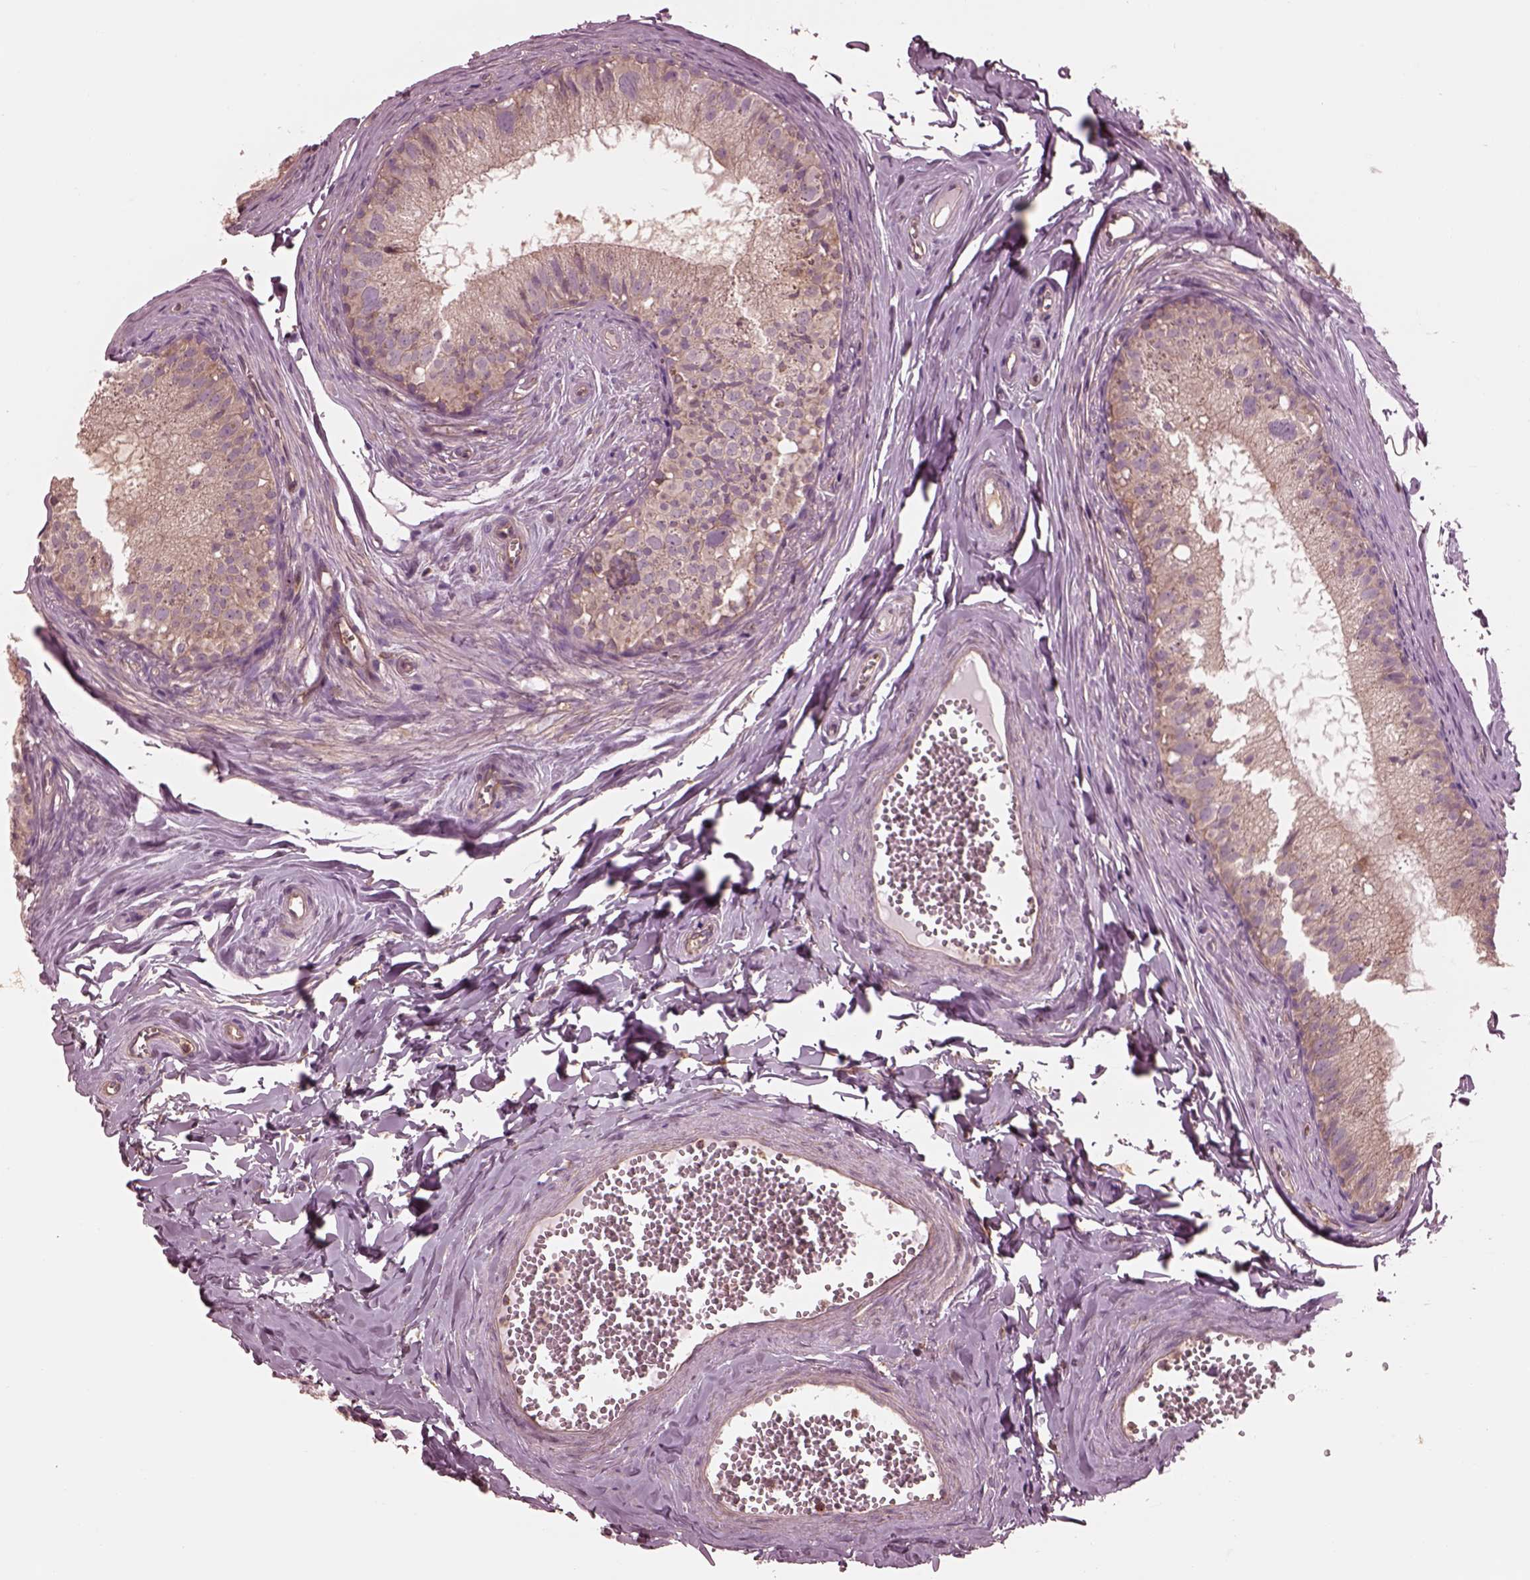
{"staining": {"intensity": "weak", "quantity": ">75%", "location": "cytoplasmic/membranous"}, "tissue": "epididymis", "cell_type": "Glandular cells", "image_type": "normal", "snomed": [{"axis": "morphology", "description": "Normal tissue, NOS"}, {"axis": "topography", "description": "Epididymis"}], "caption": "This is a micrograph of immunohistochemistry staining of normal epididymis, which shows weak expression in the cytoplasmic/membranous of glandular cells.", "gene": "STK33", "patient": {"sex": "male", "age": 45}}